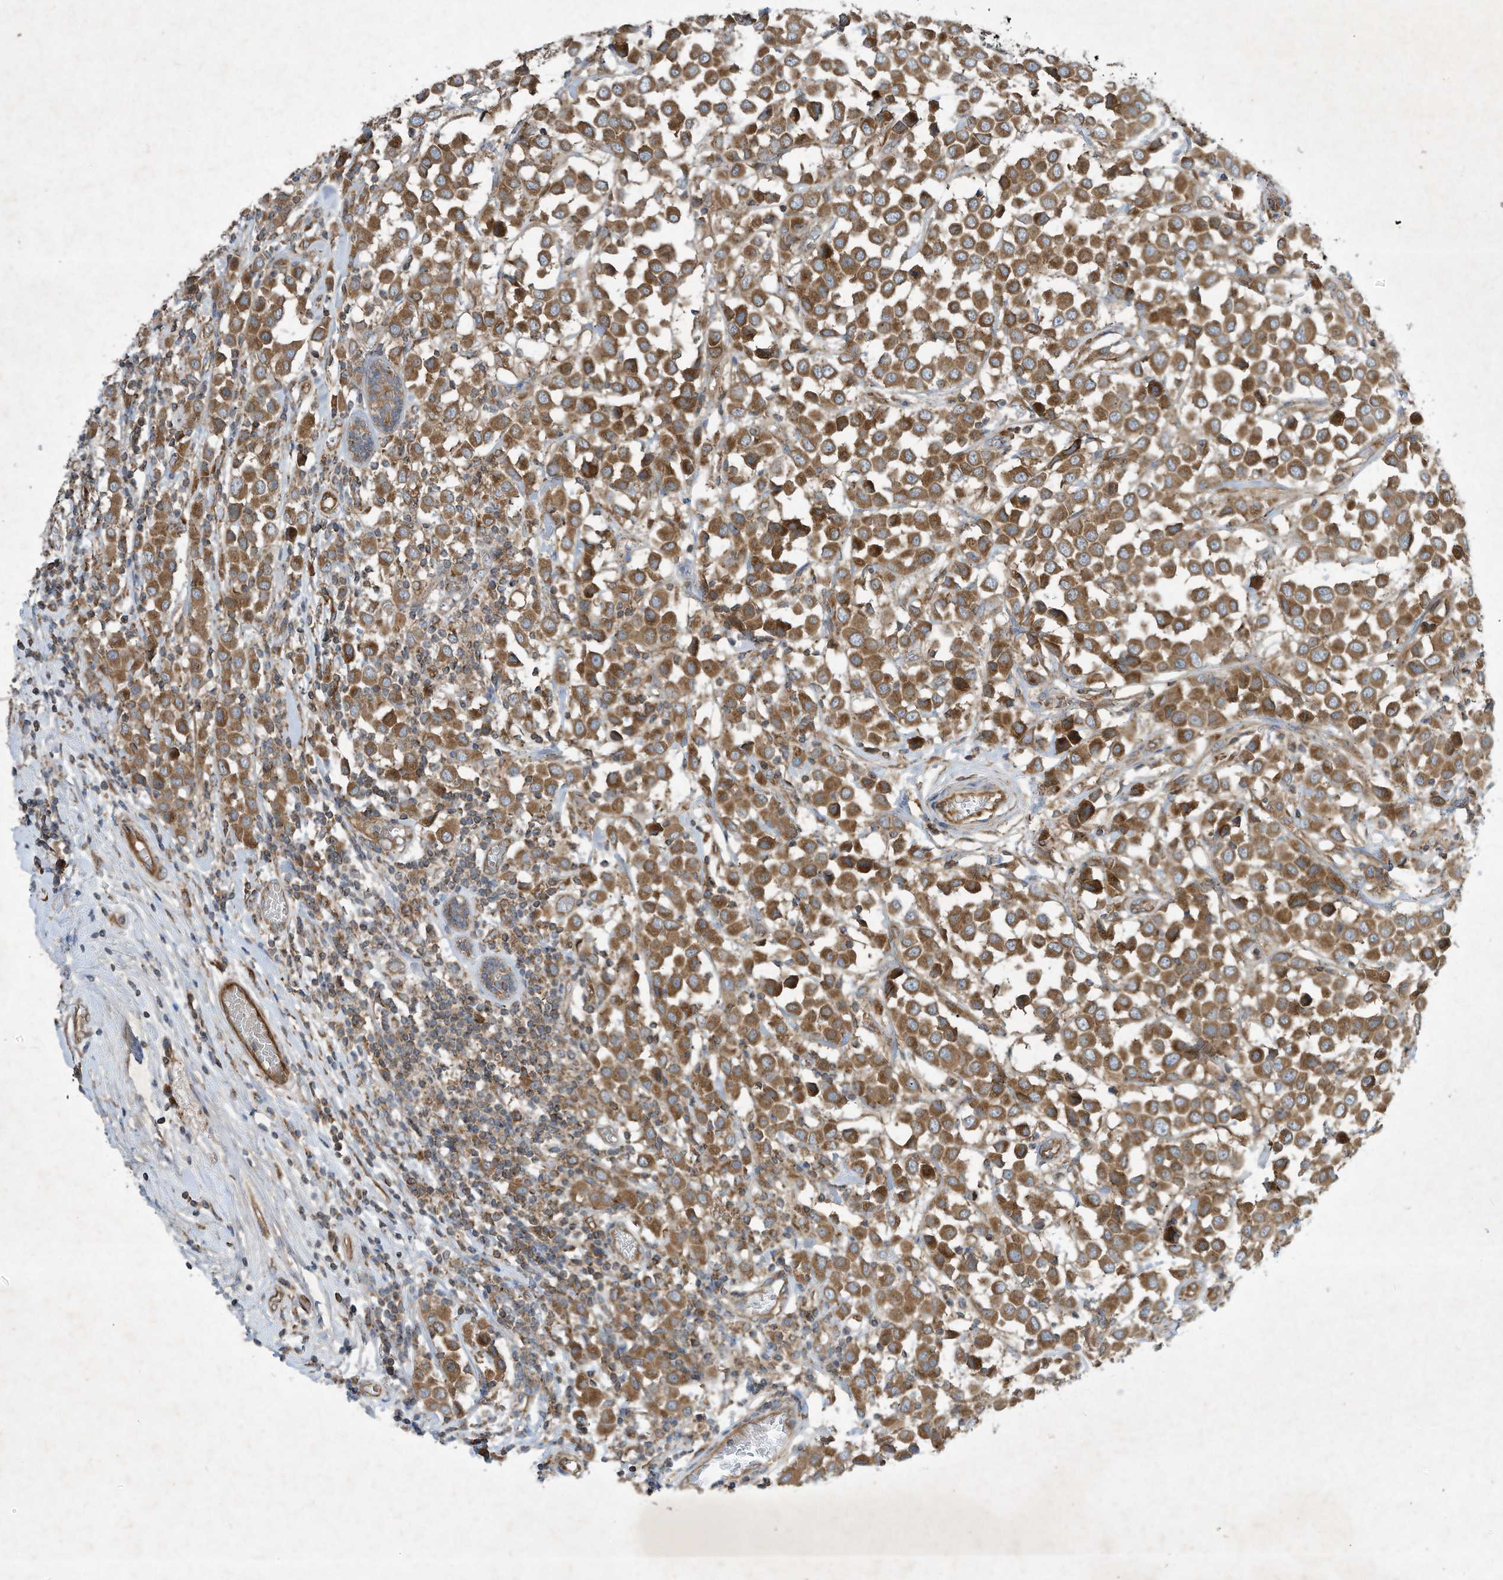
{"staining": {"intensity": "moderate", "quantity": ">75%", "location": "cytoplasmic/membranous"}, "tissue": "breast cancer", "cell_type": "Tumor cells", "image_type": "cancer", "snomed": [{"axis": "morphology", "description": "Duct carcinoma"}, {"axis": "topography", "description": "Breast"}], "caption": "Protein staining shows moderate cytoplasmic/membranous staining in about >75% of tumor cells in breast cancer (intraductal carcinoma). The staining was performed using DAB (3,3'-diaminobenzidine) to visualize the protein expression in brown, while the nuclei were stained in blue with hematoxylin (Magnification: 20x).", "gene": "SYNJ2", "patient": {"sex": "female", "age": 61}}